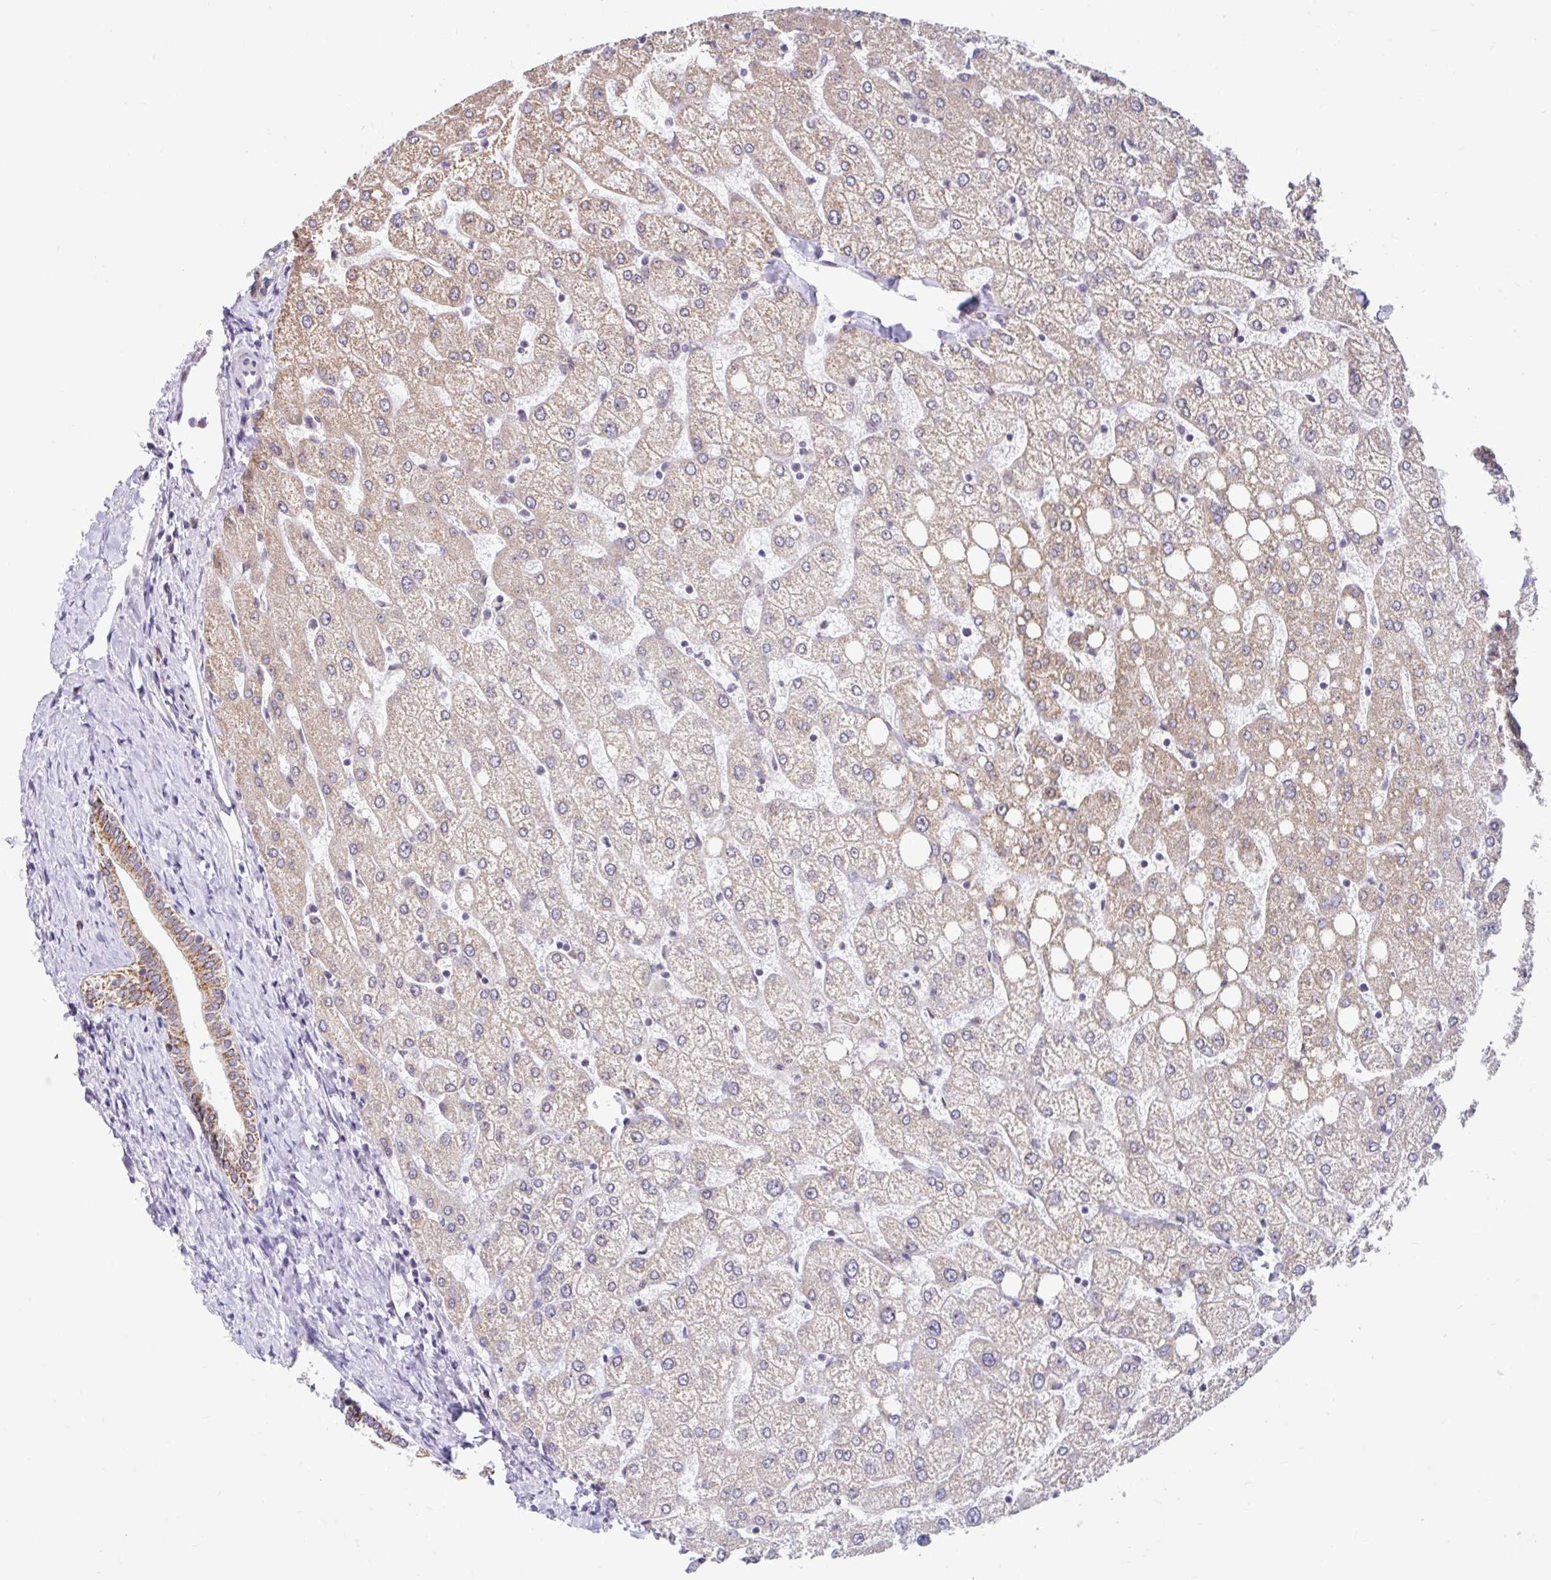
{"staining": {"intensity": "moderate", "quantity": "<25%", "location": "cytoplasmic/membranous"}, "tissue": "liver", "cell_type": "Cholangiocytes", "image_type": "normal", "snomed": [{"axis": "morphology", "description": "Normal tissue, NOS"}, {"axis": "topography", "description": "Liver"}], "caption": "Immunohistochemistry of normal human liver shows low levels of moderate cytoplasmic/membranous positivity in approximately <25% of cholangiocytes. (DAB (3,3'-diaminobenzidine) = brown stain, brightfield microscopy at high magnification).", "gene": "NT5C1B", "patient": {"sex": "female", "age": 54}}